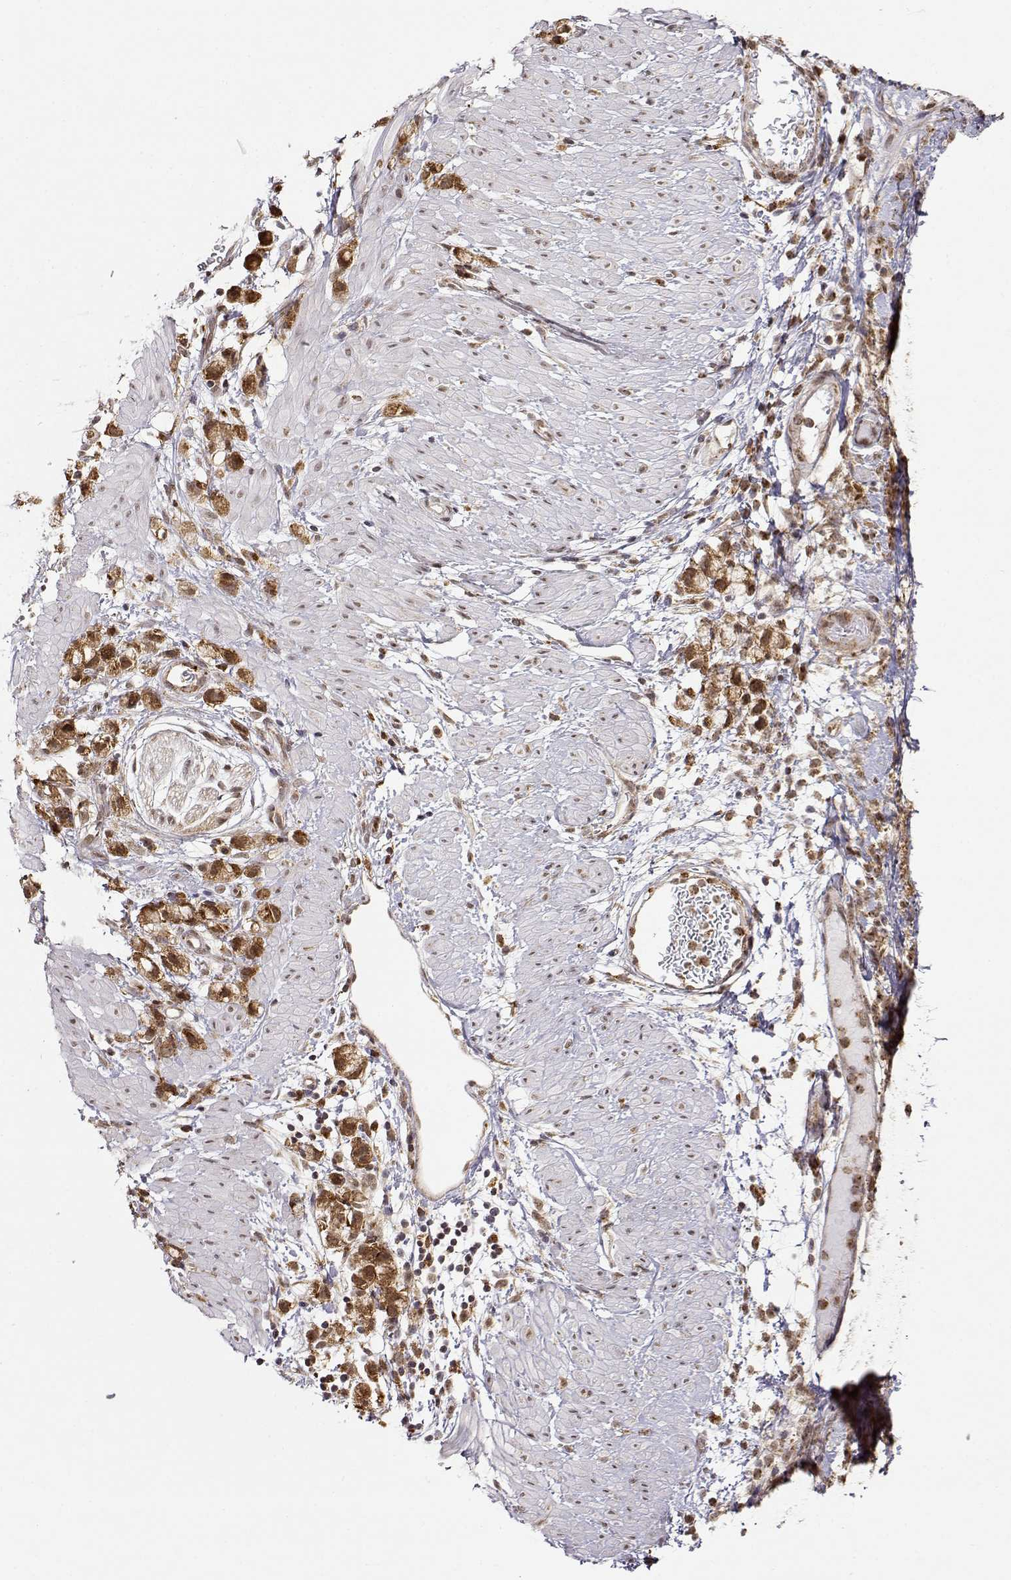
{"staining": {"intensity": "strong", "quantity": ">75%", "location": "cytoplasmic/membranous"}, "tissue": "stomach cancer", "cell_type": "Tumor cells", "image_type": "cancer", "snomed": [{"axis": "morphology", "description": "Adenocarcinoma, NOS"}, {"axis": "topography", "description": "Stomach"}], "caption": "Human stomach cancer stained with a brown dye displays strong cytoplasmic/membranous positive expression in about >75% of tumor cells.", "gene": "RNF13", "patient": {"sex": "female", "age": 59}}